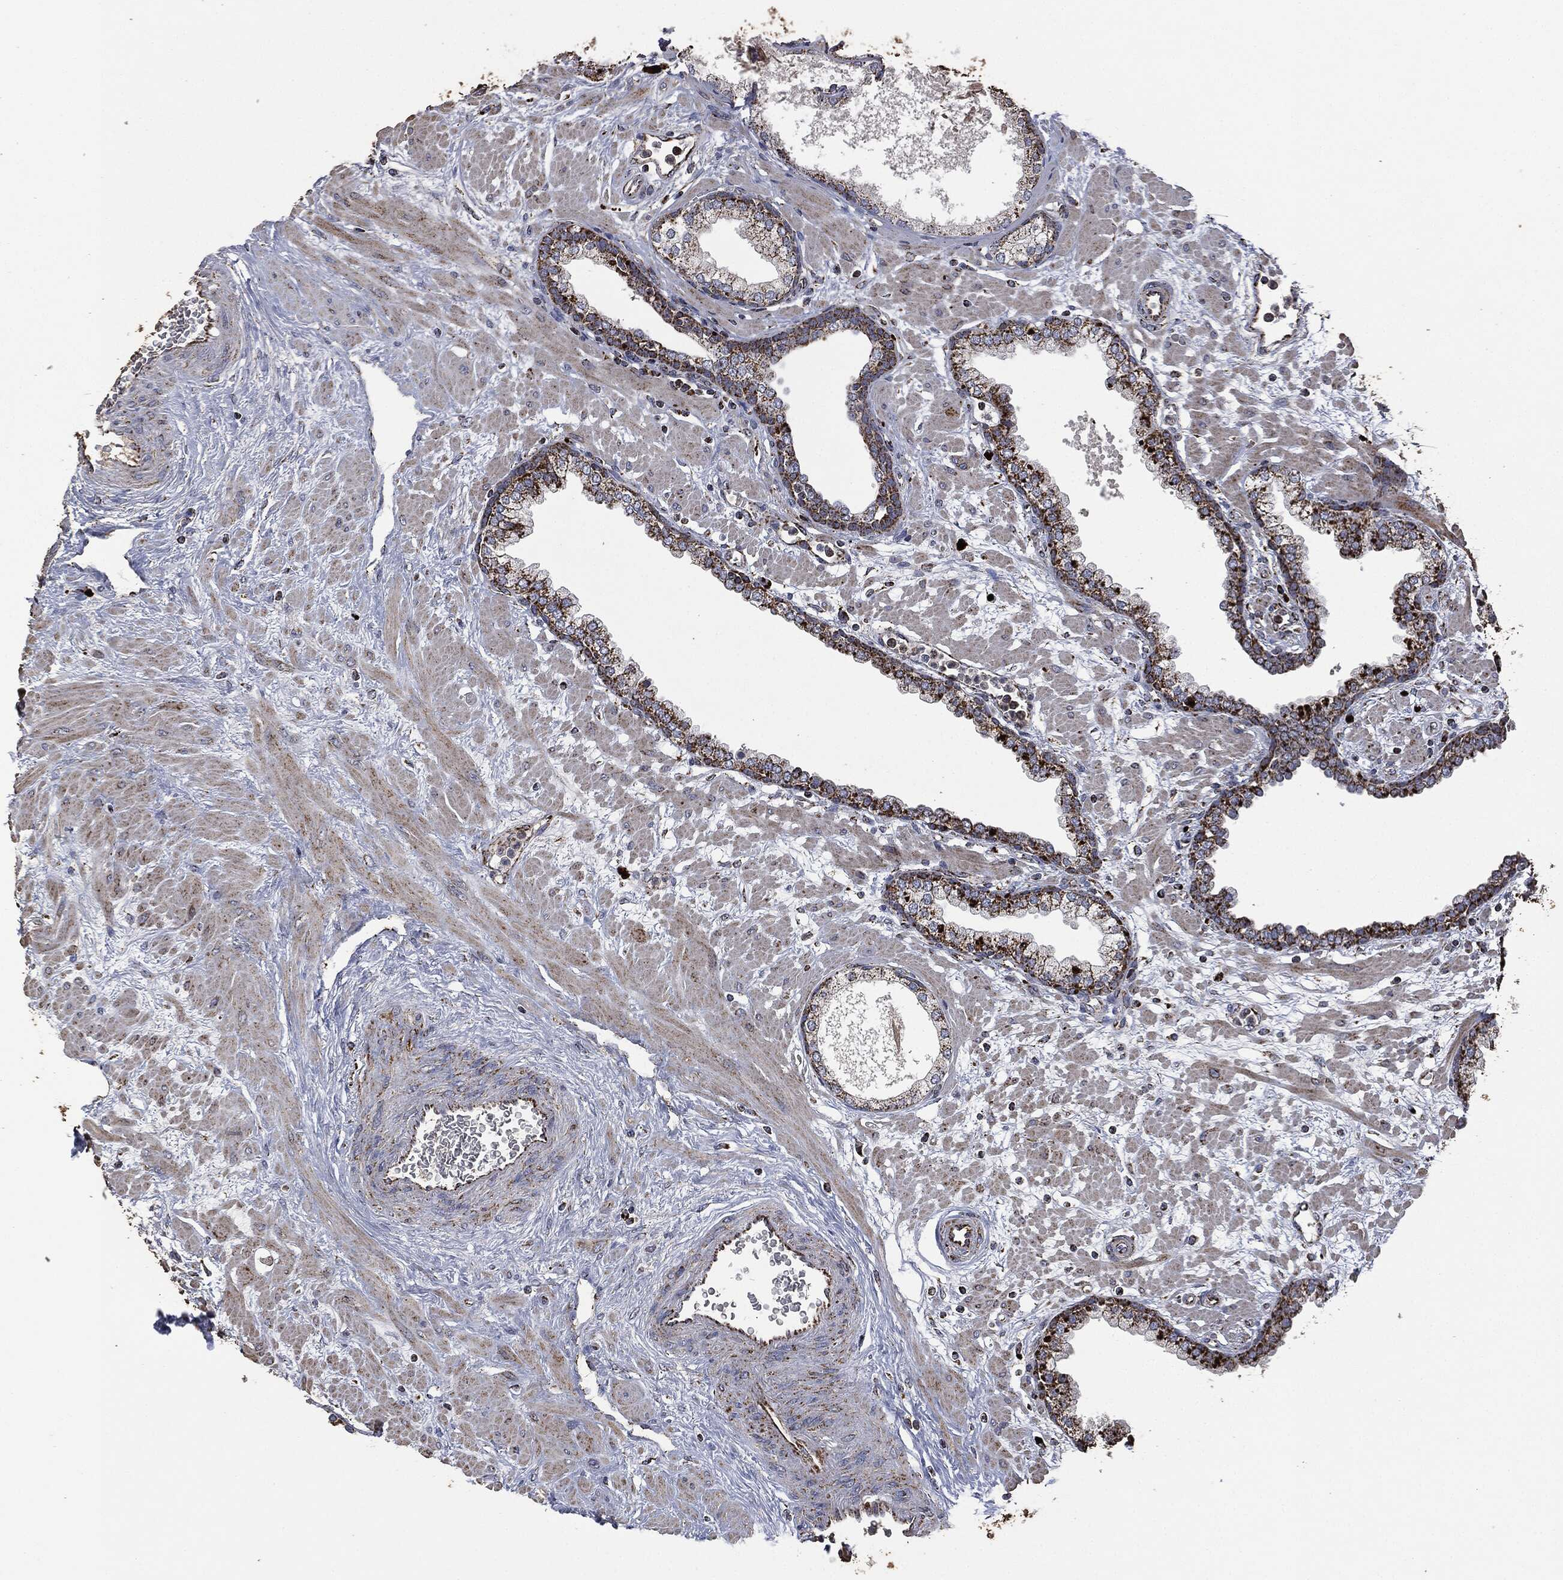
{"staining": {"intensity": "strong", "quantity": "25%-75%", "location": "cytoplasmic/membranous"}, "tissue": "prostate", "cell_type": "Glandular cells", "image_type": "normal", "snomed": [{"axis": "morphology", "description": "Normal tissue, NOS"}, {"axis": "topography", "description": "Prostate"}], "caption": "IHC micrograph of benign prostate: prostate stained using IHC shows high levels of strong protein expression localized specifically in the cytoplasmic/membranous of glandular cells, appearing as a cytoplasmic/membranous brown color.", "gene": "RYK", "patient": {"sex": "male", "age": 63}}